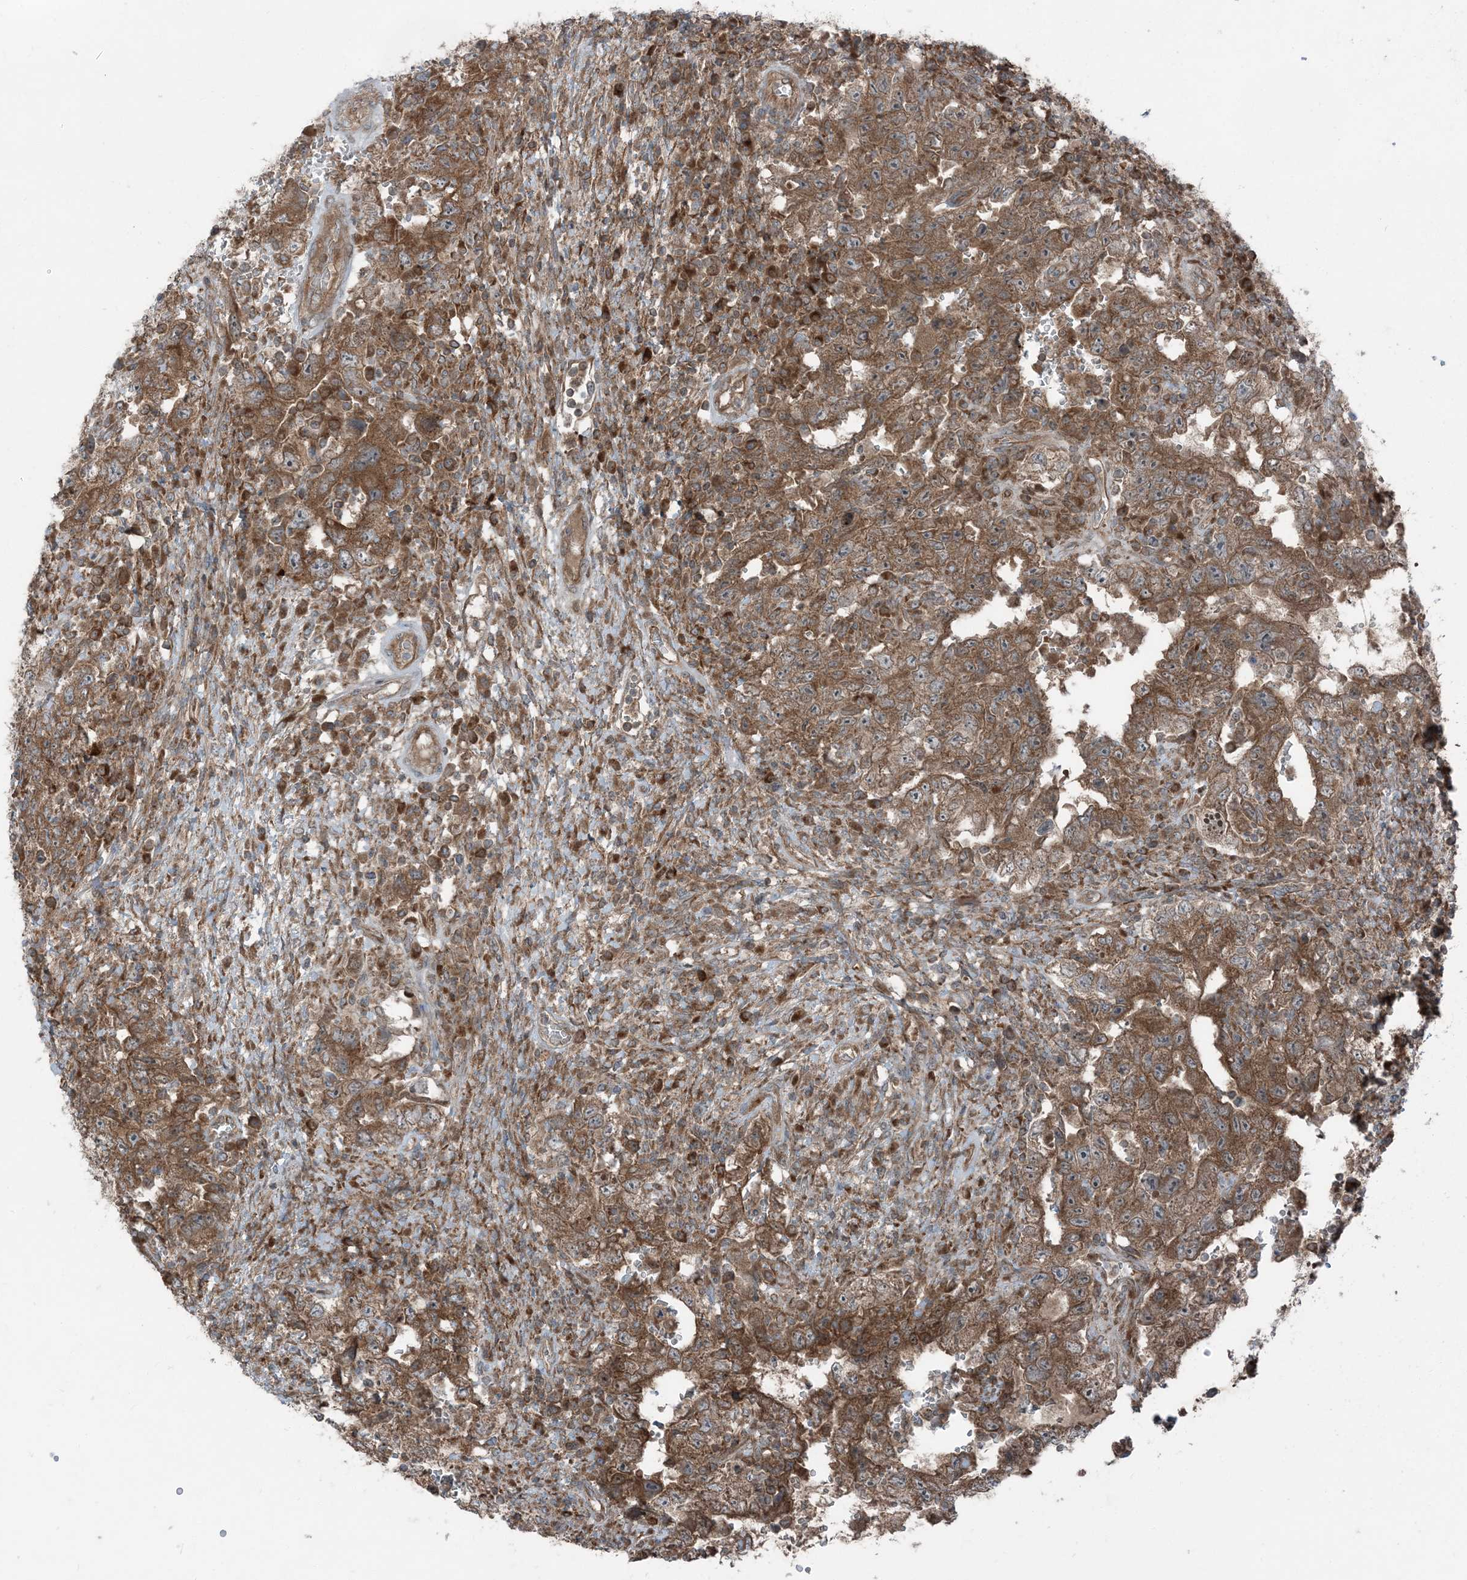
{"staining": {"intensity": "strong", "quantity": "25%-75%", "location": "cytoplasmic/membranous"}, "tissue": "testis cancer", "cell_type": "Tumor cells", "image_type": "cancer", "snomed": [{"axis": "morphology", "description": "Carcinoma, Embryonal, NOS"}, {"axis": "topography", "description": "Testis"}], "caption": "IHC histopathology image of neoplastic tissue: testis embryonal carcinoma stained using IHC reveals high levels of strong protein expression localized specifically in the cytoplasmic/membranous of tumor cells, appearing as a cytoplasmic/membranous brown color.", "gene": "RAB3GAP1", "patient": {"sex": "male", "age": 26}}